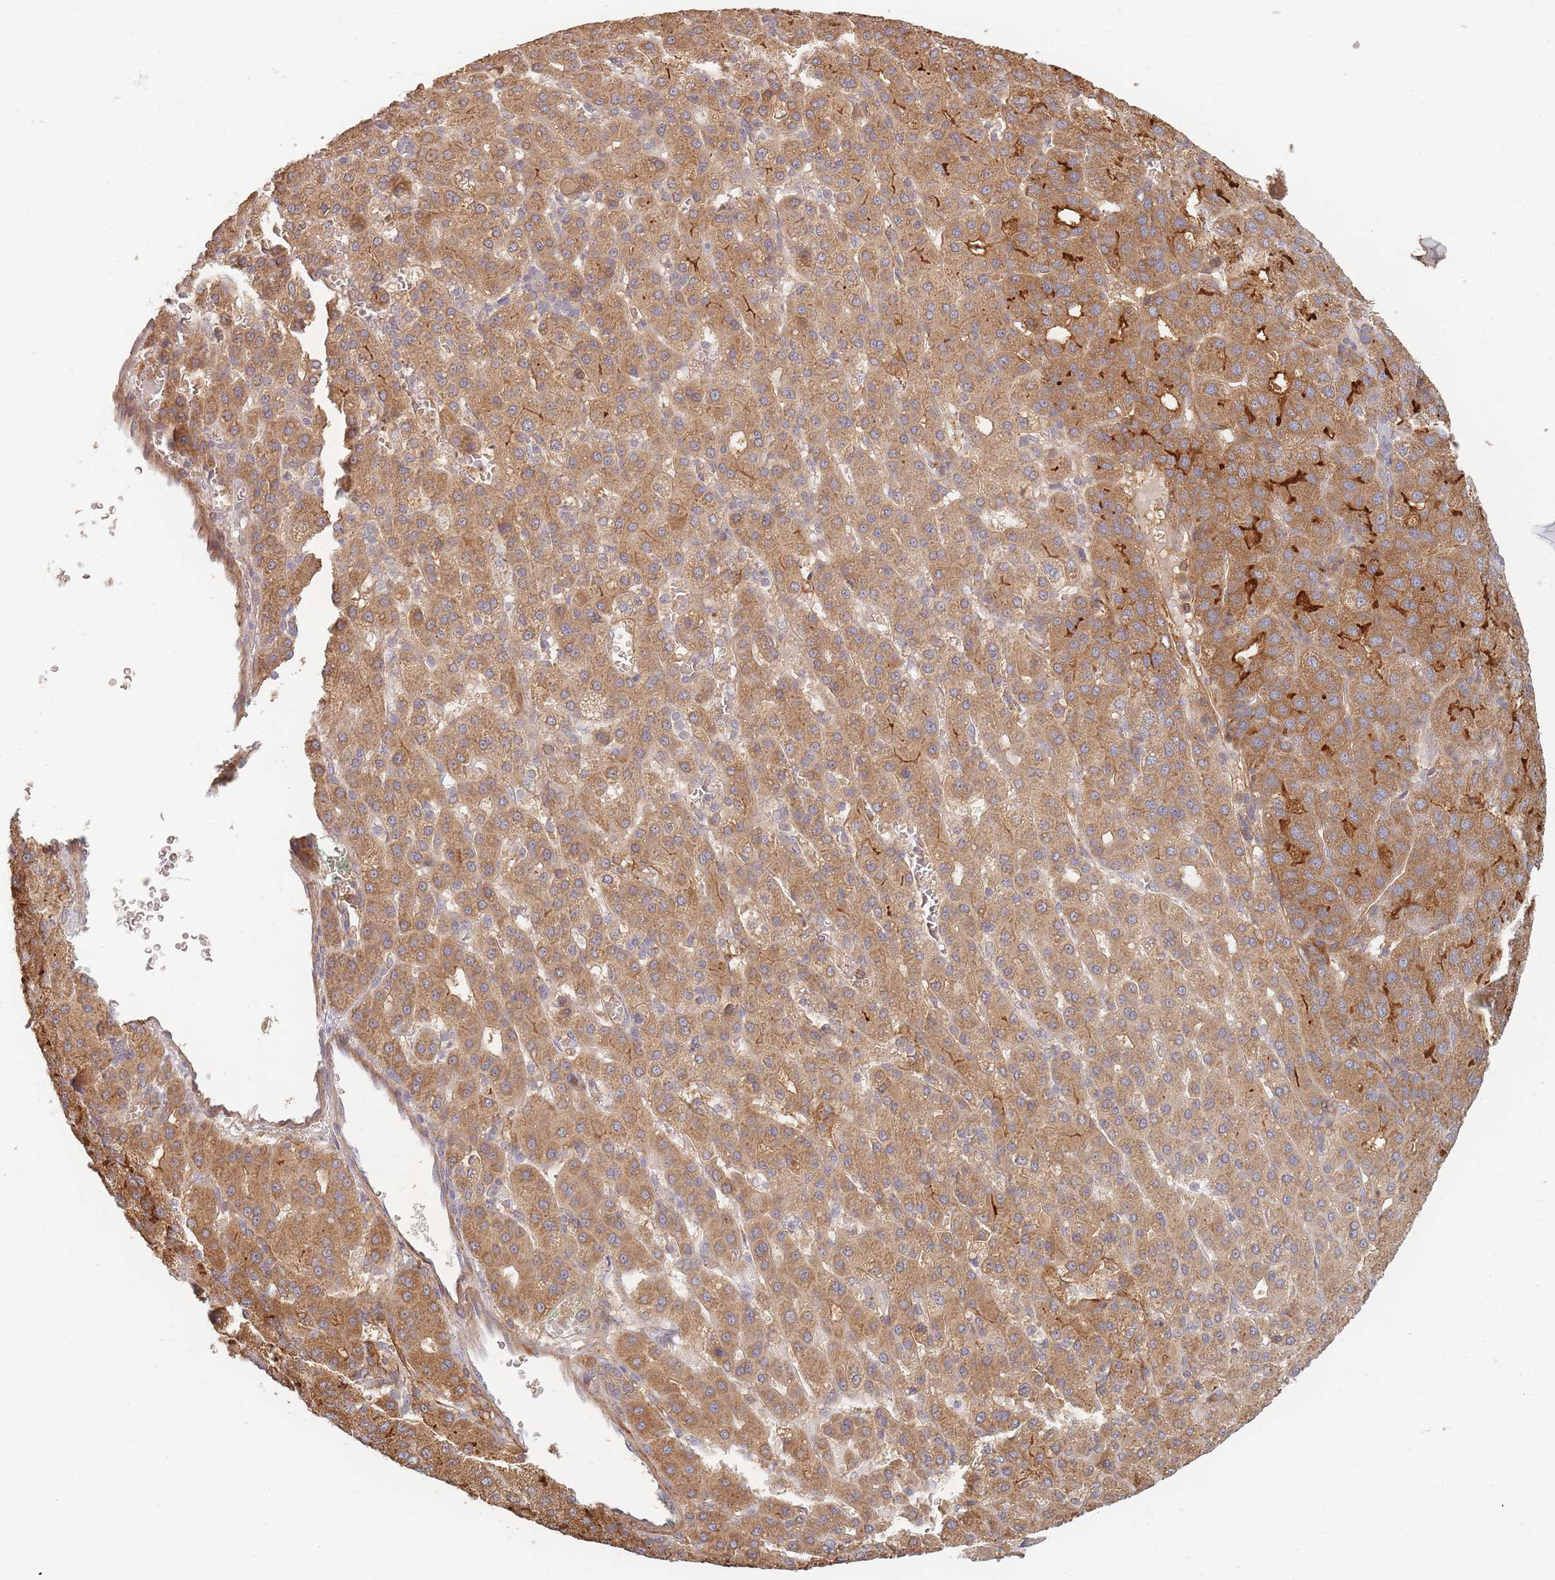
{"staining": {"intensity": "moderate", "quantity": ">75%", "location": "cytoplasmic/membranous"}, "tissue": "liver cancer", "cell_type": "Tumor cells", "image_type": "cancer", "snomed": [{"axis": "morphology", "description": "Carcinoma, Hepatocellular, NOS"}, {"axis": "topography", "description": "Liver"}], "caption": "Moderate cytoplasmic/membranous positivity is seen in about >75% of tumor cells in liver cancer (hepatocellular carcinoma).", "gene": "MRPS6", "patient": {"sex": "male", "age": 65}}